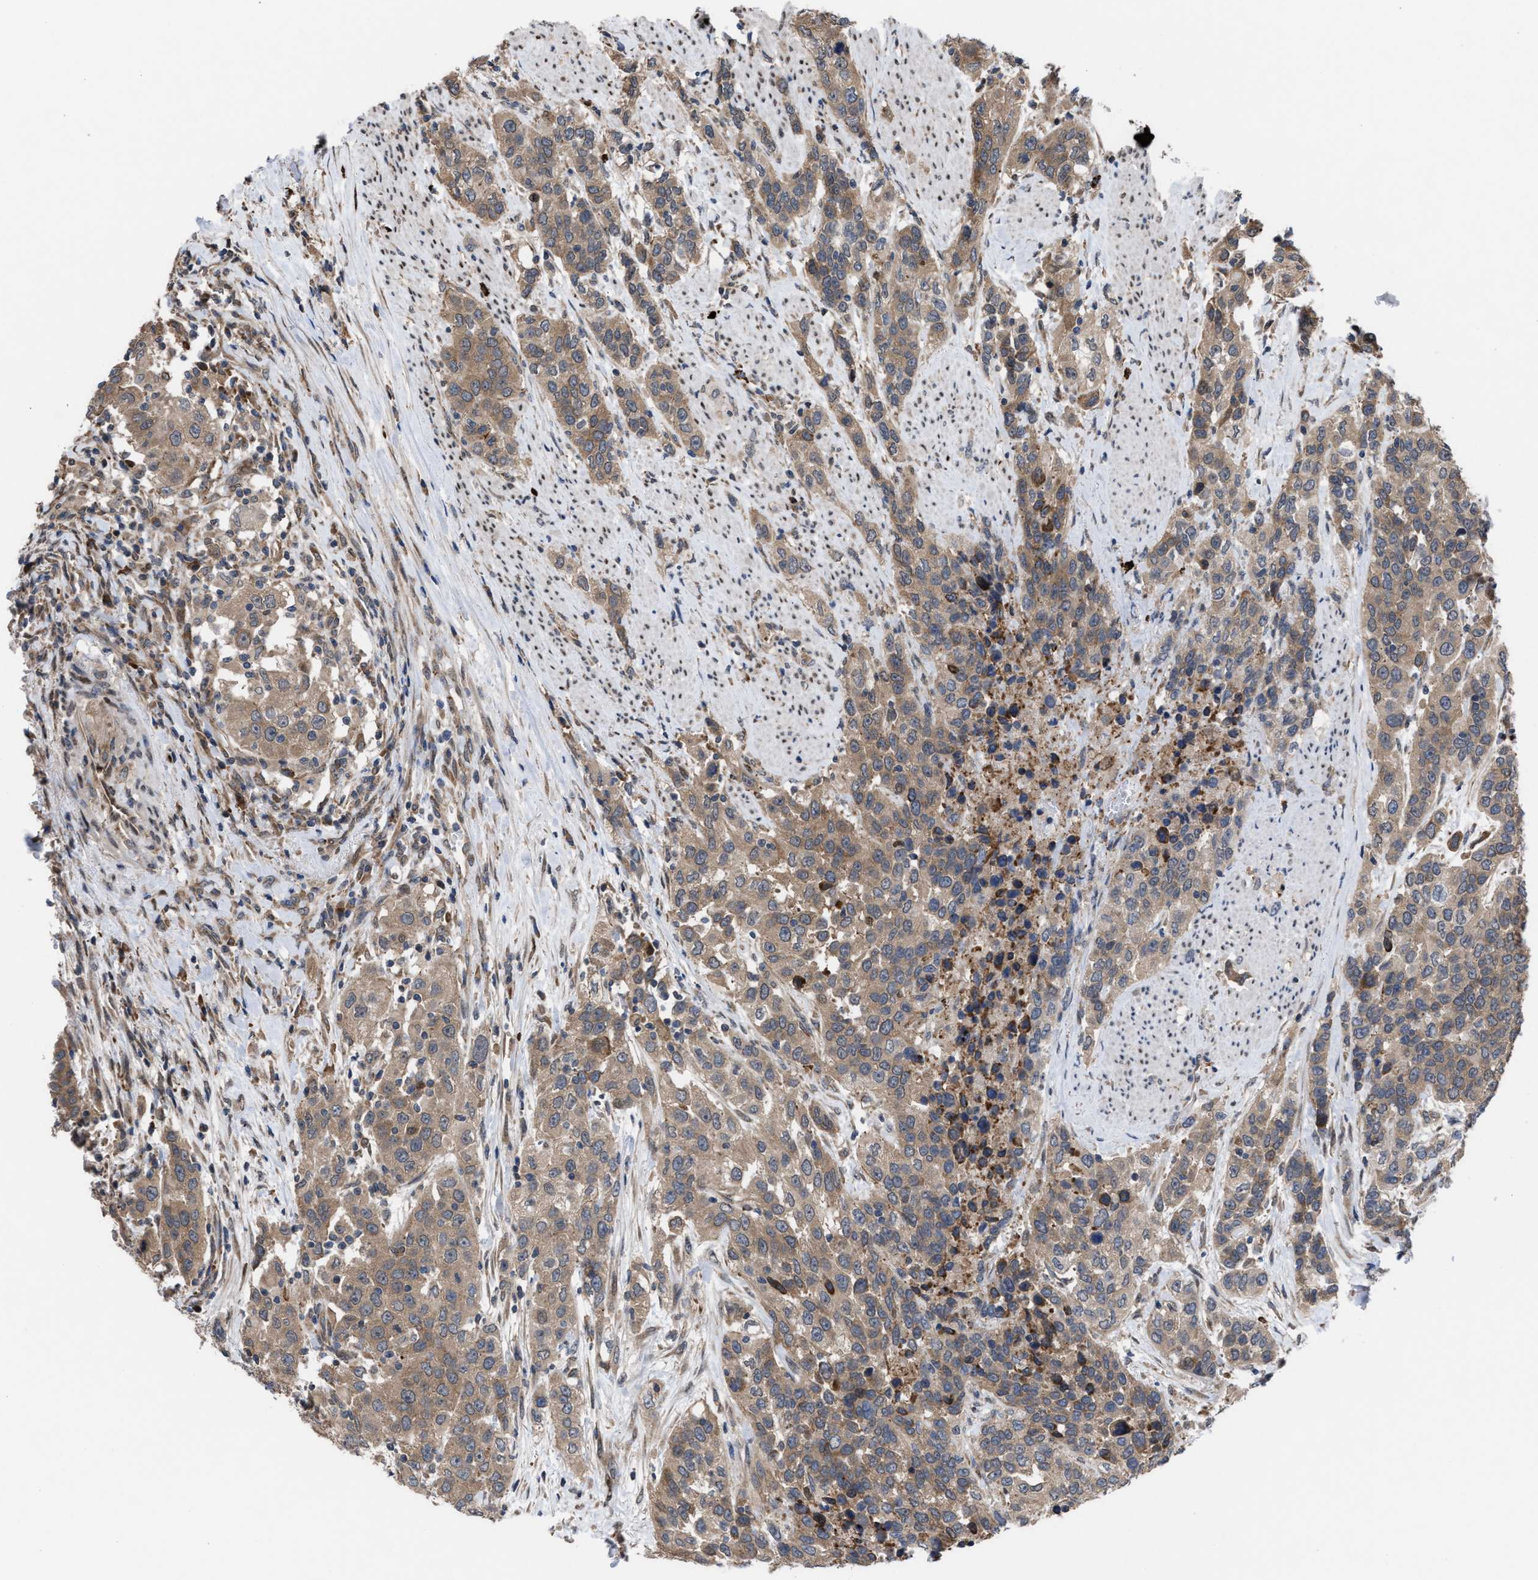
{"staining": {"intensity": "weak", "quantity": ">75%", "location": "cytoplasmic/membranous"}, "tissue": "urothelial cancer", "cell_type": "Tumor cells", "image_type": "cancer", "snomed": [{"axis": "morphology", "description": "Urothelial carcinoma, High grade"}, {"axis": "topography", "description": "Urinary bladder"}], "caption": "A histopathology image showing weak cytoplasmic/membranous staining in about >75% of tumor cells in high-grade urothelial carcinoma, as visualized by brown immunohistochemical staining.", "gene": "TP53BP2", "patient": {"sex": "female", "age": 80}}